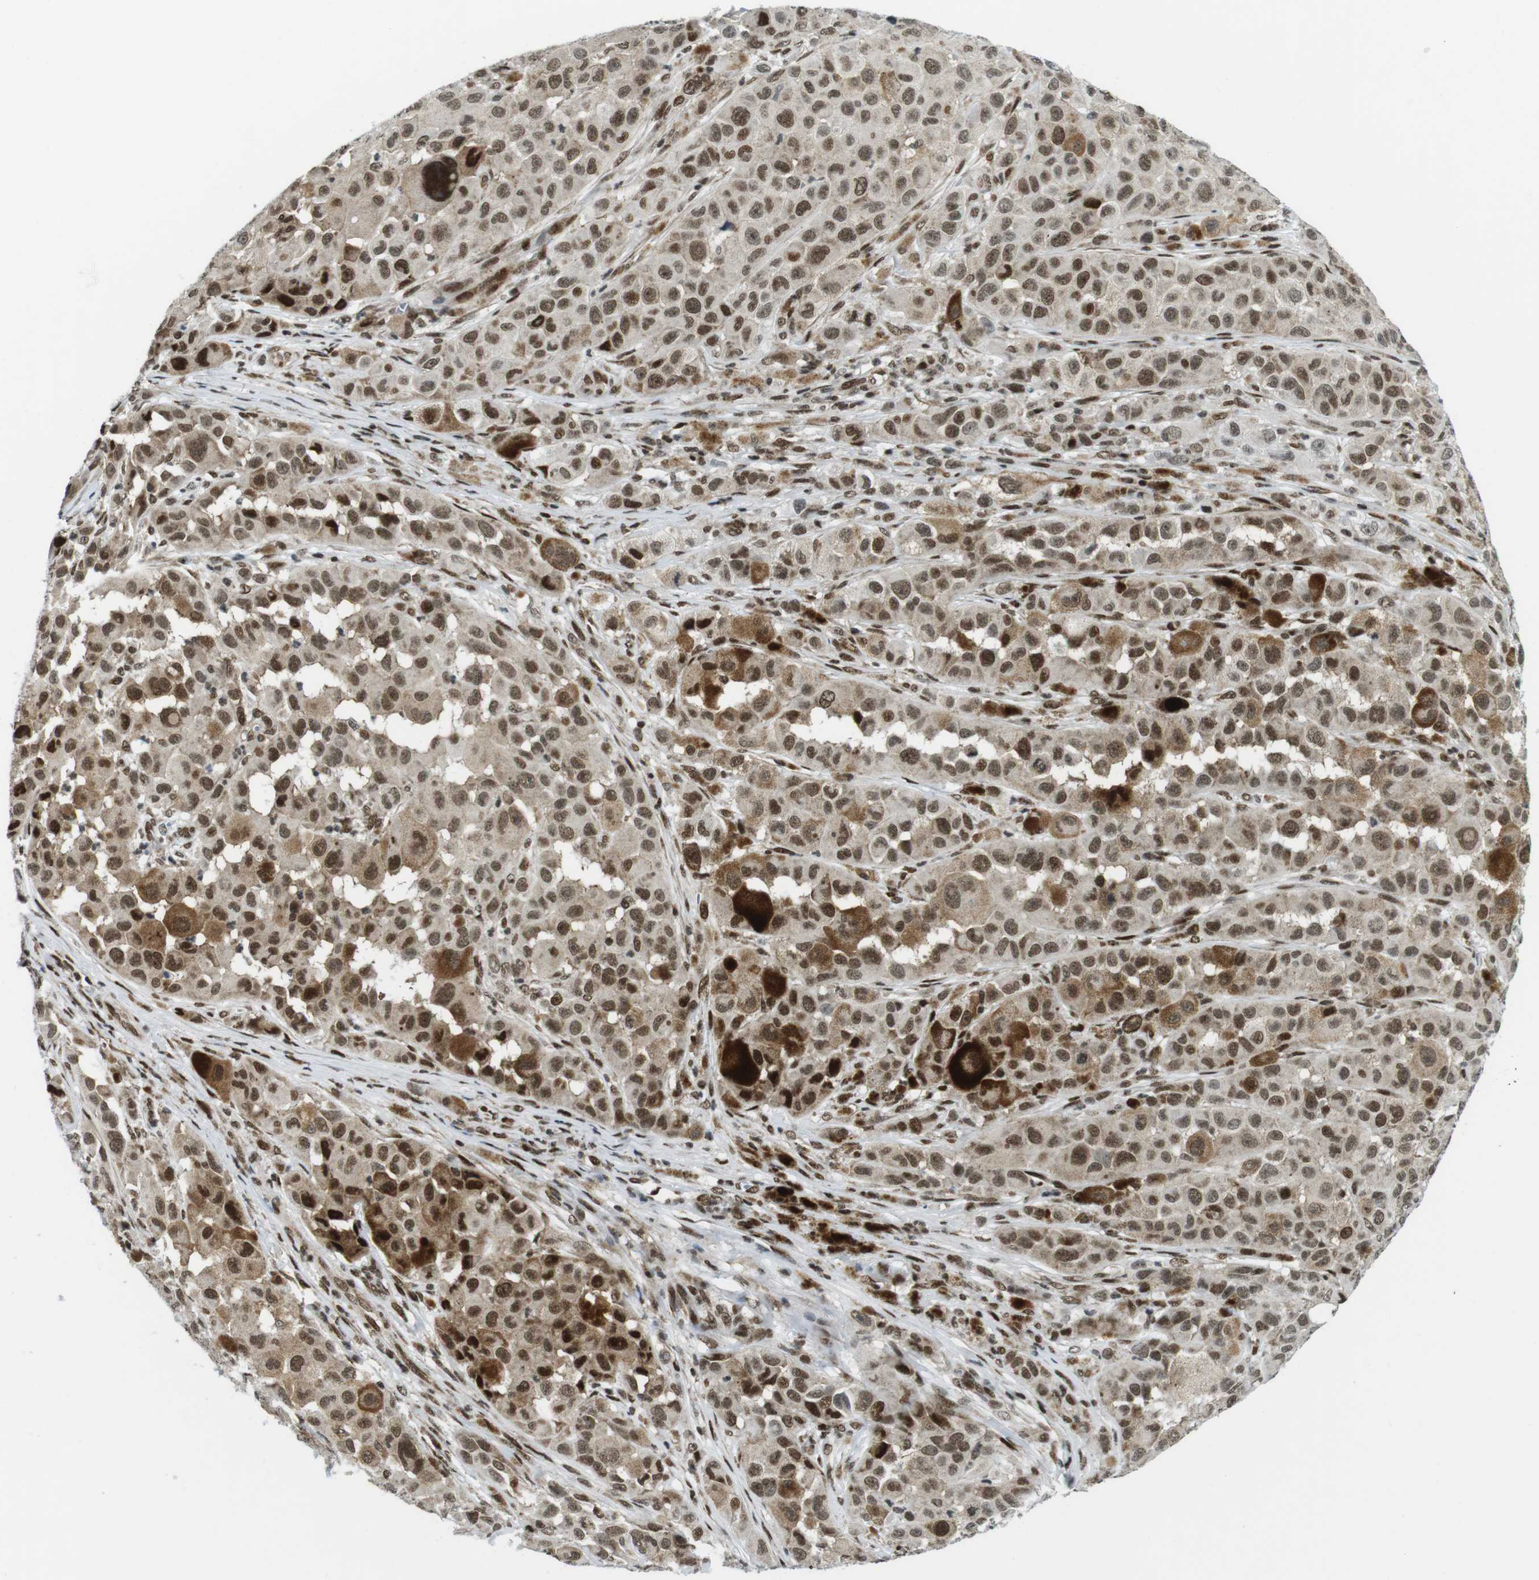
{"staining": {"intensity": "moderate", "quantity": ">75%", "location": "nuclear"}, "tissue": "melanoma", "cell_type": "Tumor cells", "image_type": "cancer", "snomed": [{"axis": "morphology", "description": "Malignant melanoma, NOS"}, {"axis": "topography", "description": "Skin"}], "caption": "Protein positivity by IHC displays moderate nuclear expression in about >75% of tumor cells in melanoma. (DAB IHC, brown staining for protein, blue staining for nuclei).", "gene": "CDC27", "patient": {"sex": "male", "age": 96}}